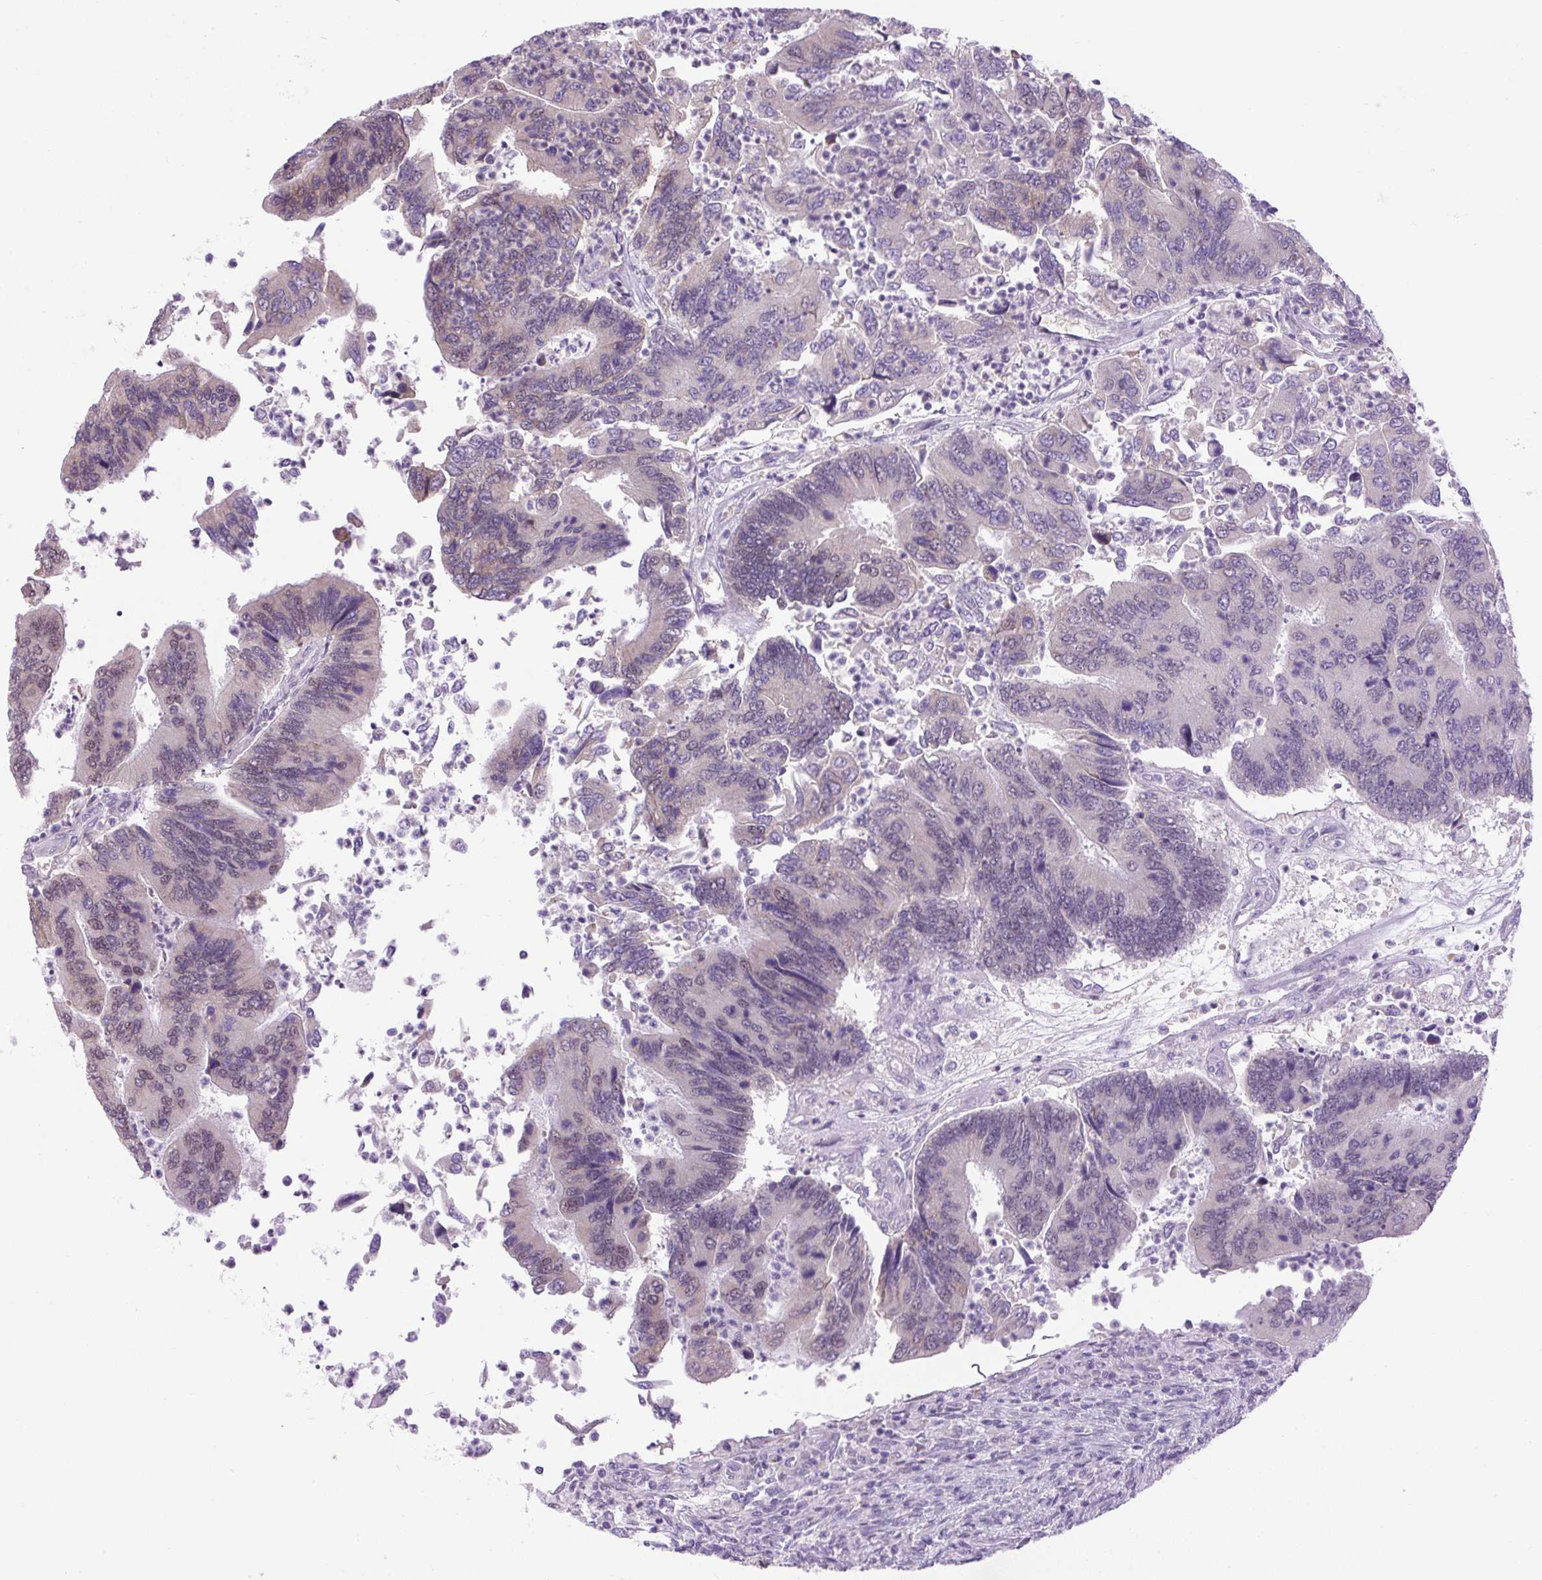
{"staining": {"intensity": "weak", "quantity": "<25%", "location": "nuclear"}, "tissue": "colorectal cancer", "cell_type": "Tumor cells", "image_type": "cancer", "snomed": [{"axis": "morphology", "description": "Adenocarcinoma, NOS"}, {"axis": "topography", "description": "Colon"}], "caption": "Micrograph shows no significant protein expression in tumor cells of adenocarcinoma (colorectal).", "gene": "SCO2", "patient": {"sex": "female", "age": 67}}